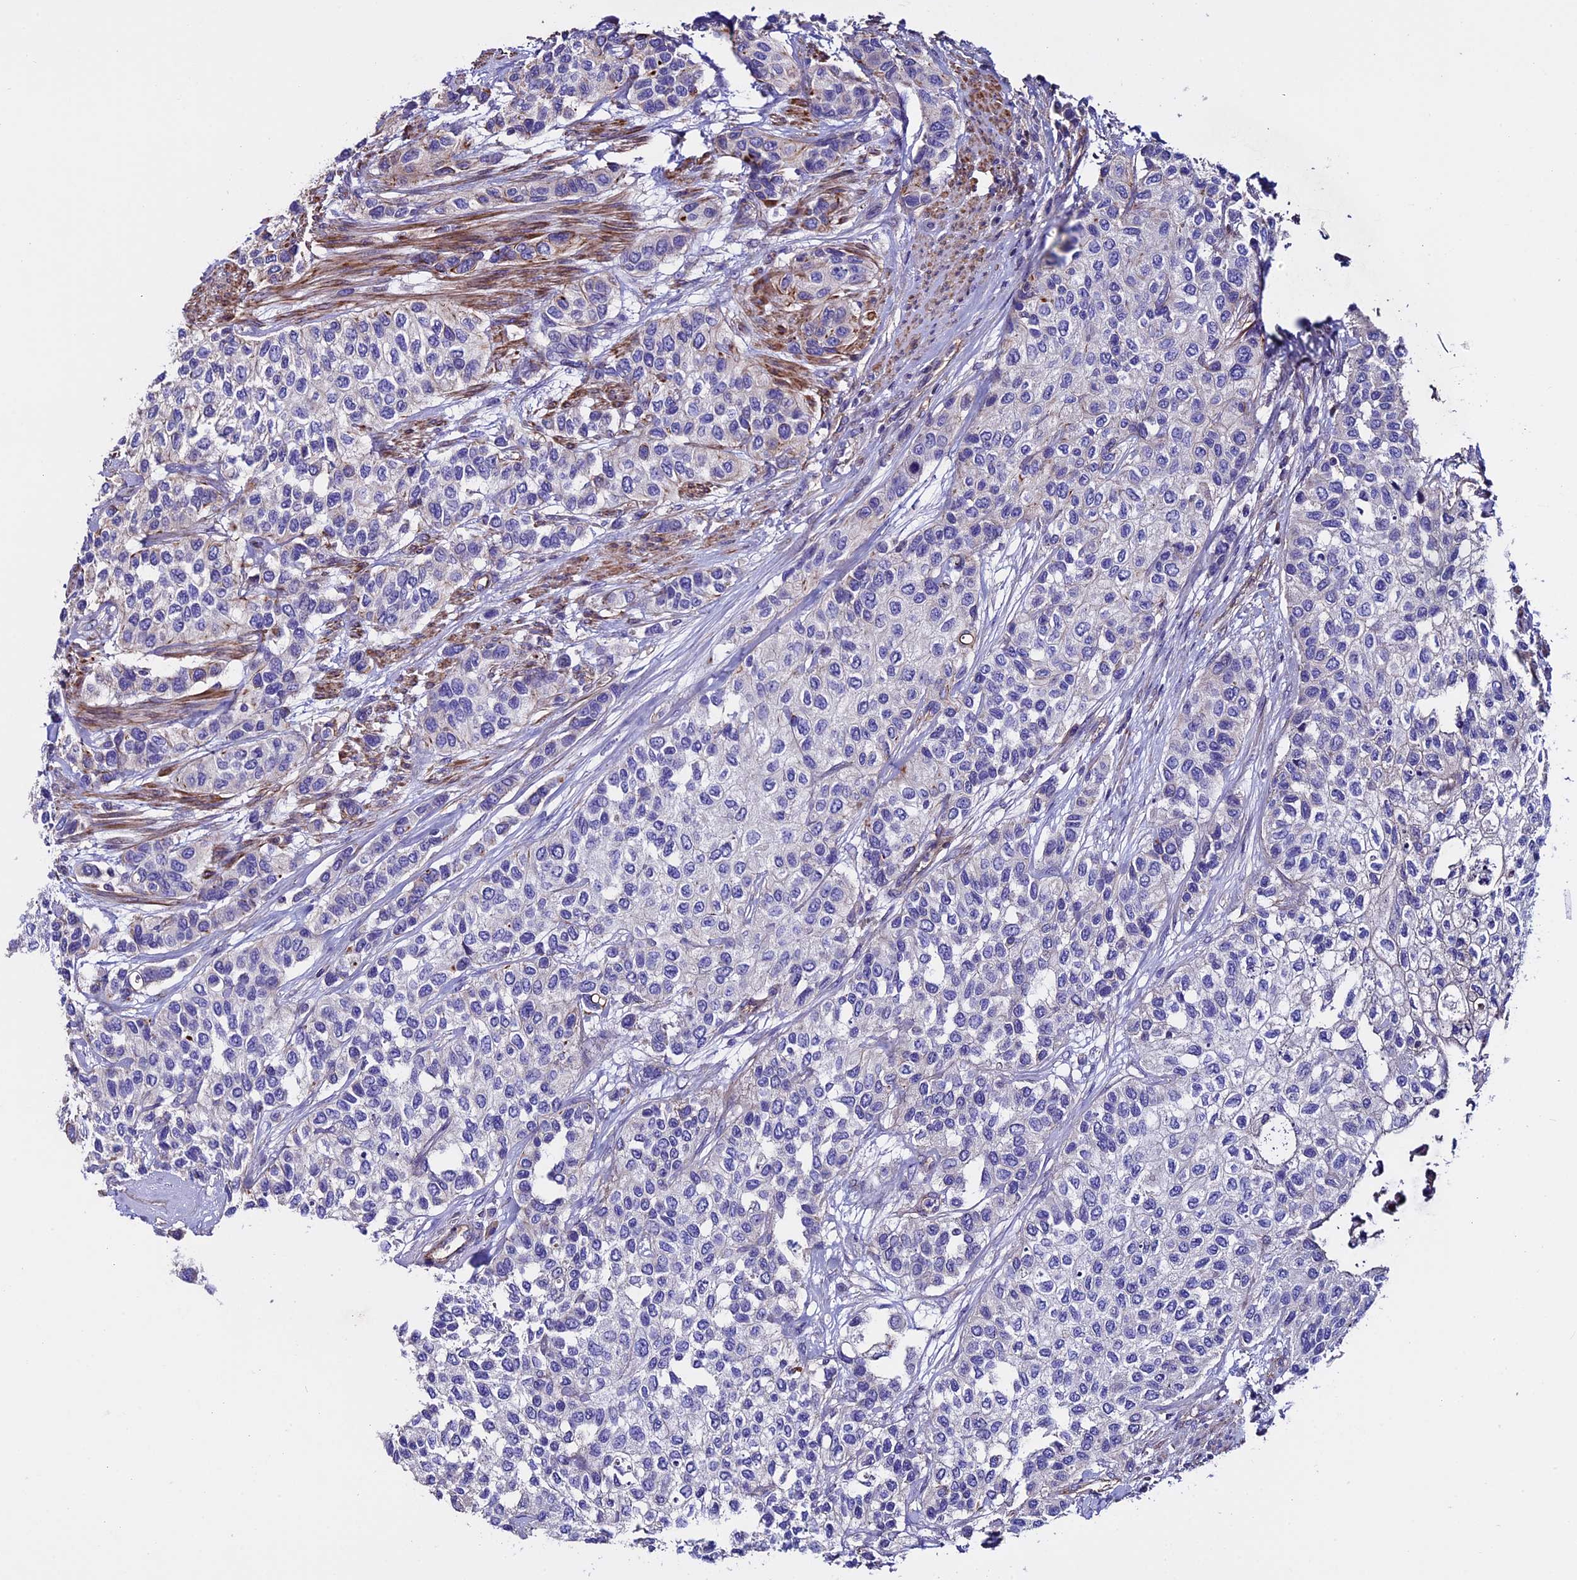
{"staining": {"intensity": "negative", "quantity": "none", "location": "none"}, "tissue": "urothelial cancer", "cell_type": "Tumor cells", "image_type": "cancer", "snomed": [{"axis": "morphology", "description": "Normal tissue, NOS"}, {"axis": "morphology", "description": "Urothelial carcinoma, High grade"}, {"axis": "topography", "description": "Vascular tissue"}, {"axis": "topography", "description": "Urinary bladder"}], "caption": "IHC image of neoplastic tissue: human urothelial carcinoma (high-grade) stained with DAB (3,3'-diaminobenzidine) displays no significant protein staining in tumor cells.", "gene": "EVA1B", "patient": {"sex": "female", "age": 56}}